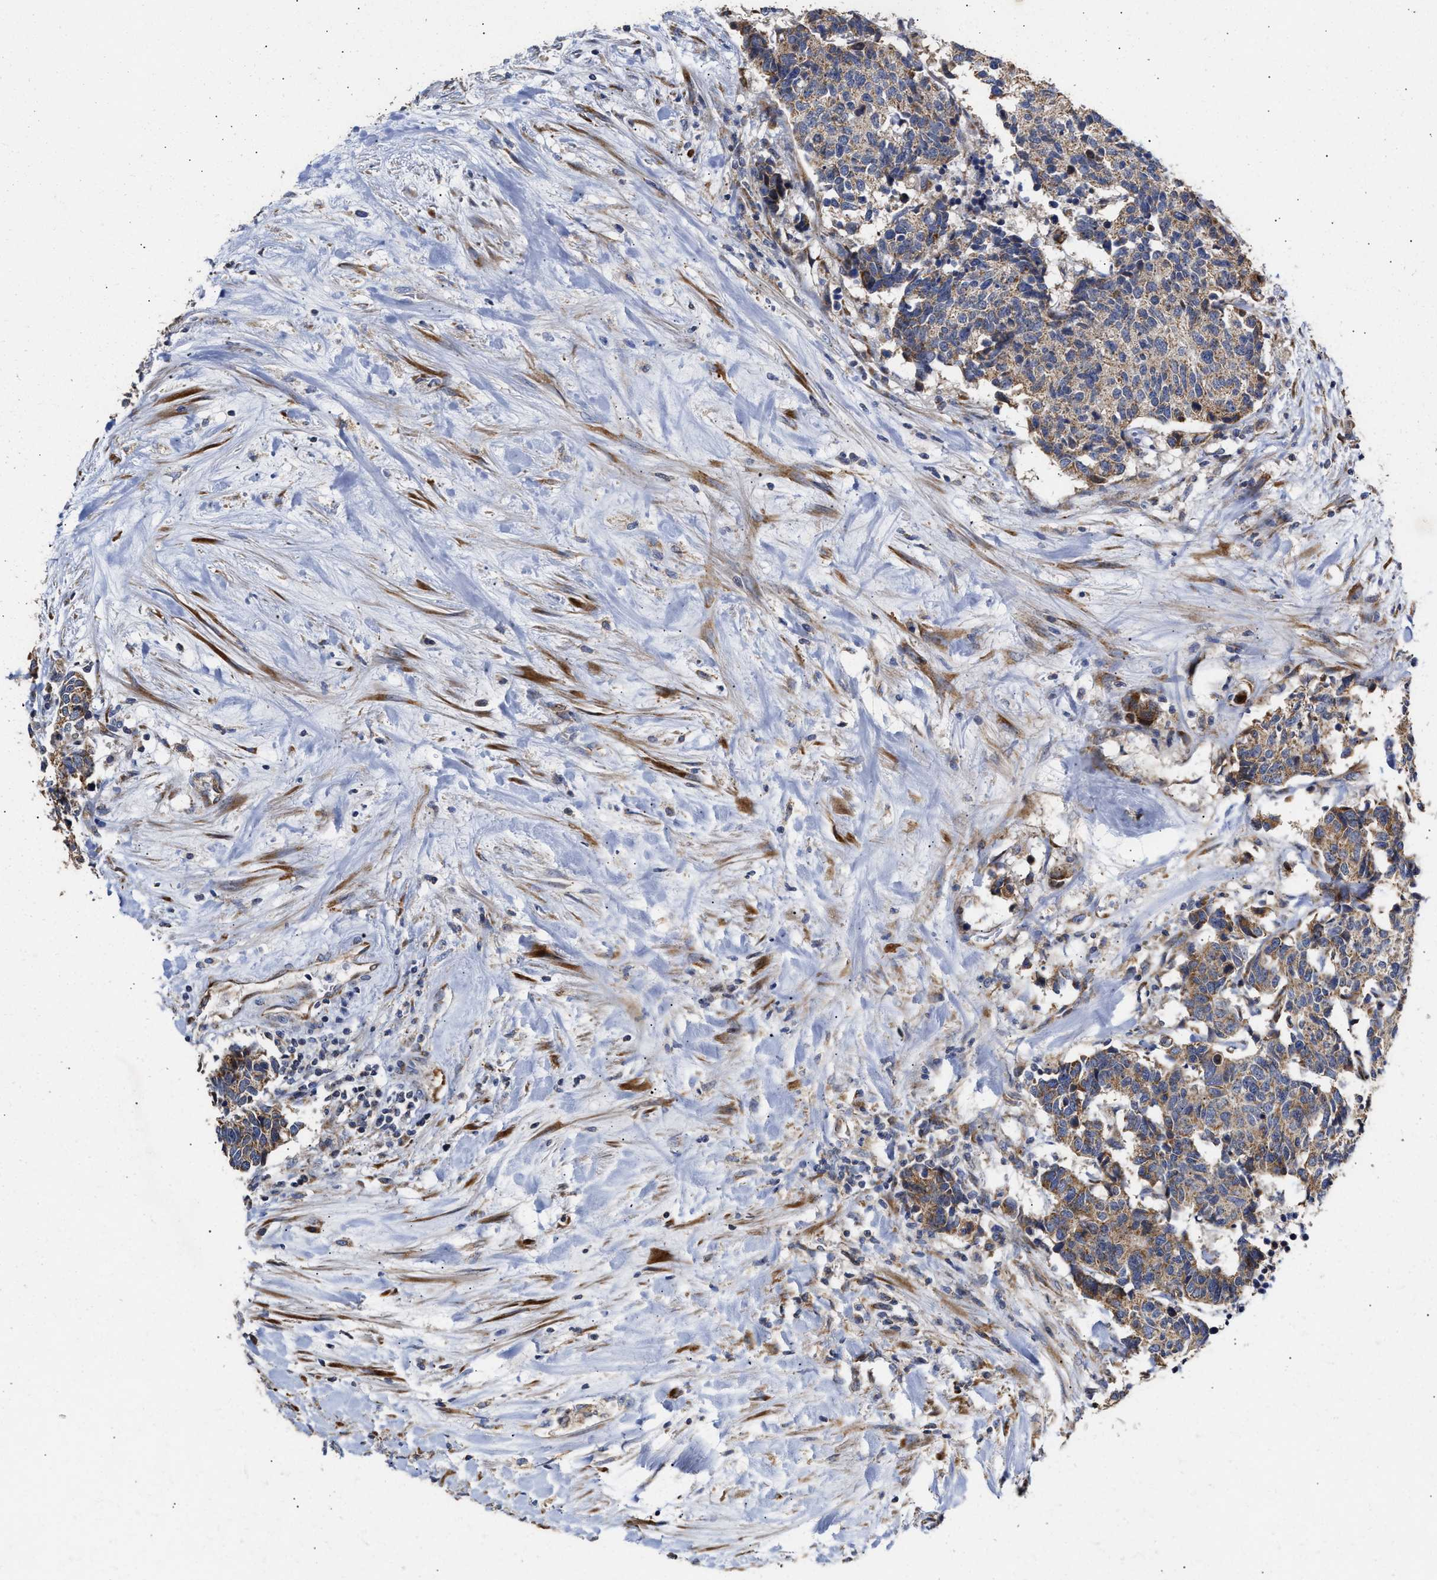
{"staining": {"intensity": "weak", "quantity": ">75%", "location": "cytoplasmic/membranous"}, "tissue": "carcinoid", "cell_type": "Tumor cells", "image_type": "cancer", "snomed": [{"axis": "morphology", "description": "Carcinoma, NOS"}, {"axis": "morphology", "description": "Carcinoid, malignant, NOS"}, {"axis": "topography", "description": "Urinary bladder"}], "caption": "This image exhibits IHC staining of human carcinoid, with low weak cytoplasmic/membranous positivity in approximately >75% of tumor cells.", "gene": "MALSU1", "patient": {"sex": "male", "age": 57}}